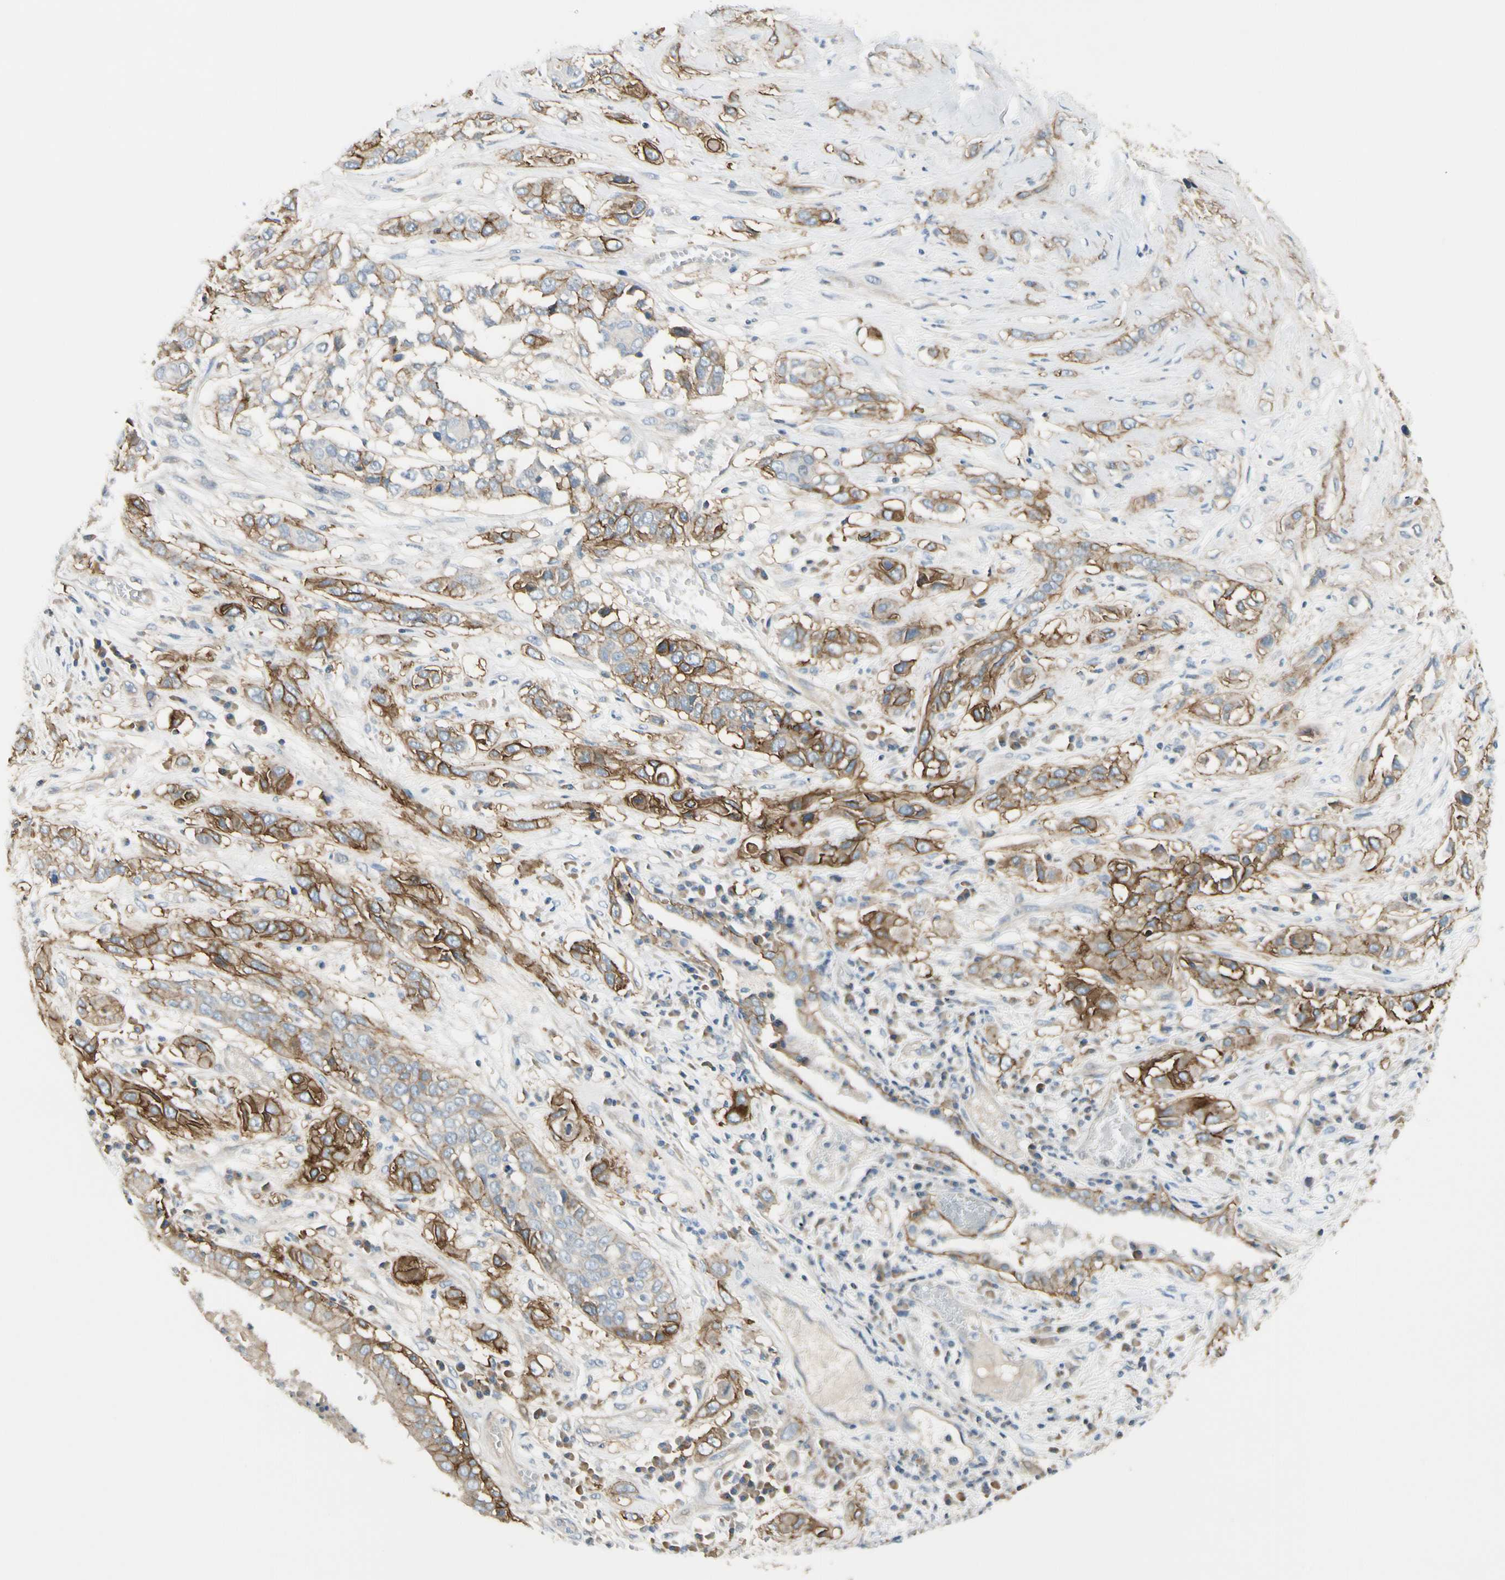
{"staining": {"intensity": "moderate", "quantity": ">75%", "location": "cytoplasmic/membranous"}, "tissue": "lung cancer", "cell_type": "Tumor cells", "image_type": "cancer", "snomed": [{"axis": "morphology", "description": "Squamous cell carcinoma, NOS"}, {"axis": "topography", "description": "Lung"}], "caption": "Brown immunohistochemical staining in human squamous cell carcinoma (lung) shows moderate cytoplasmic/membranous staining in about >75% of tumor cells.", "gene": "ITGA3", "patient": {"sex": "male", "age": 71}}